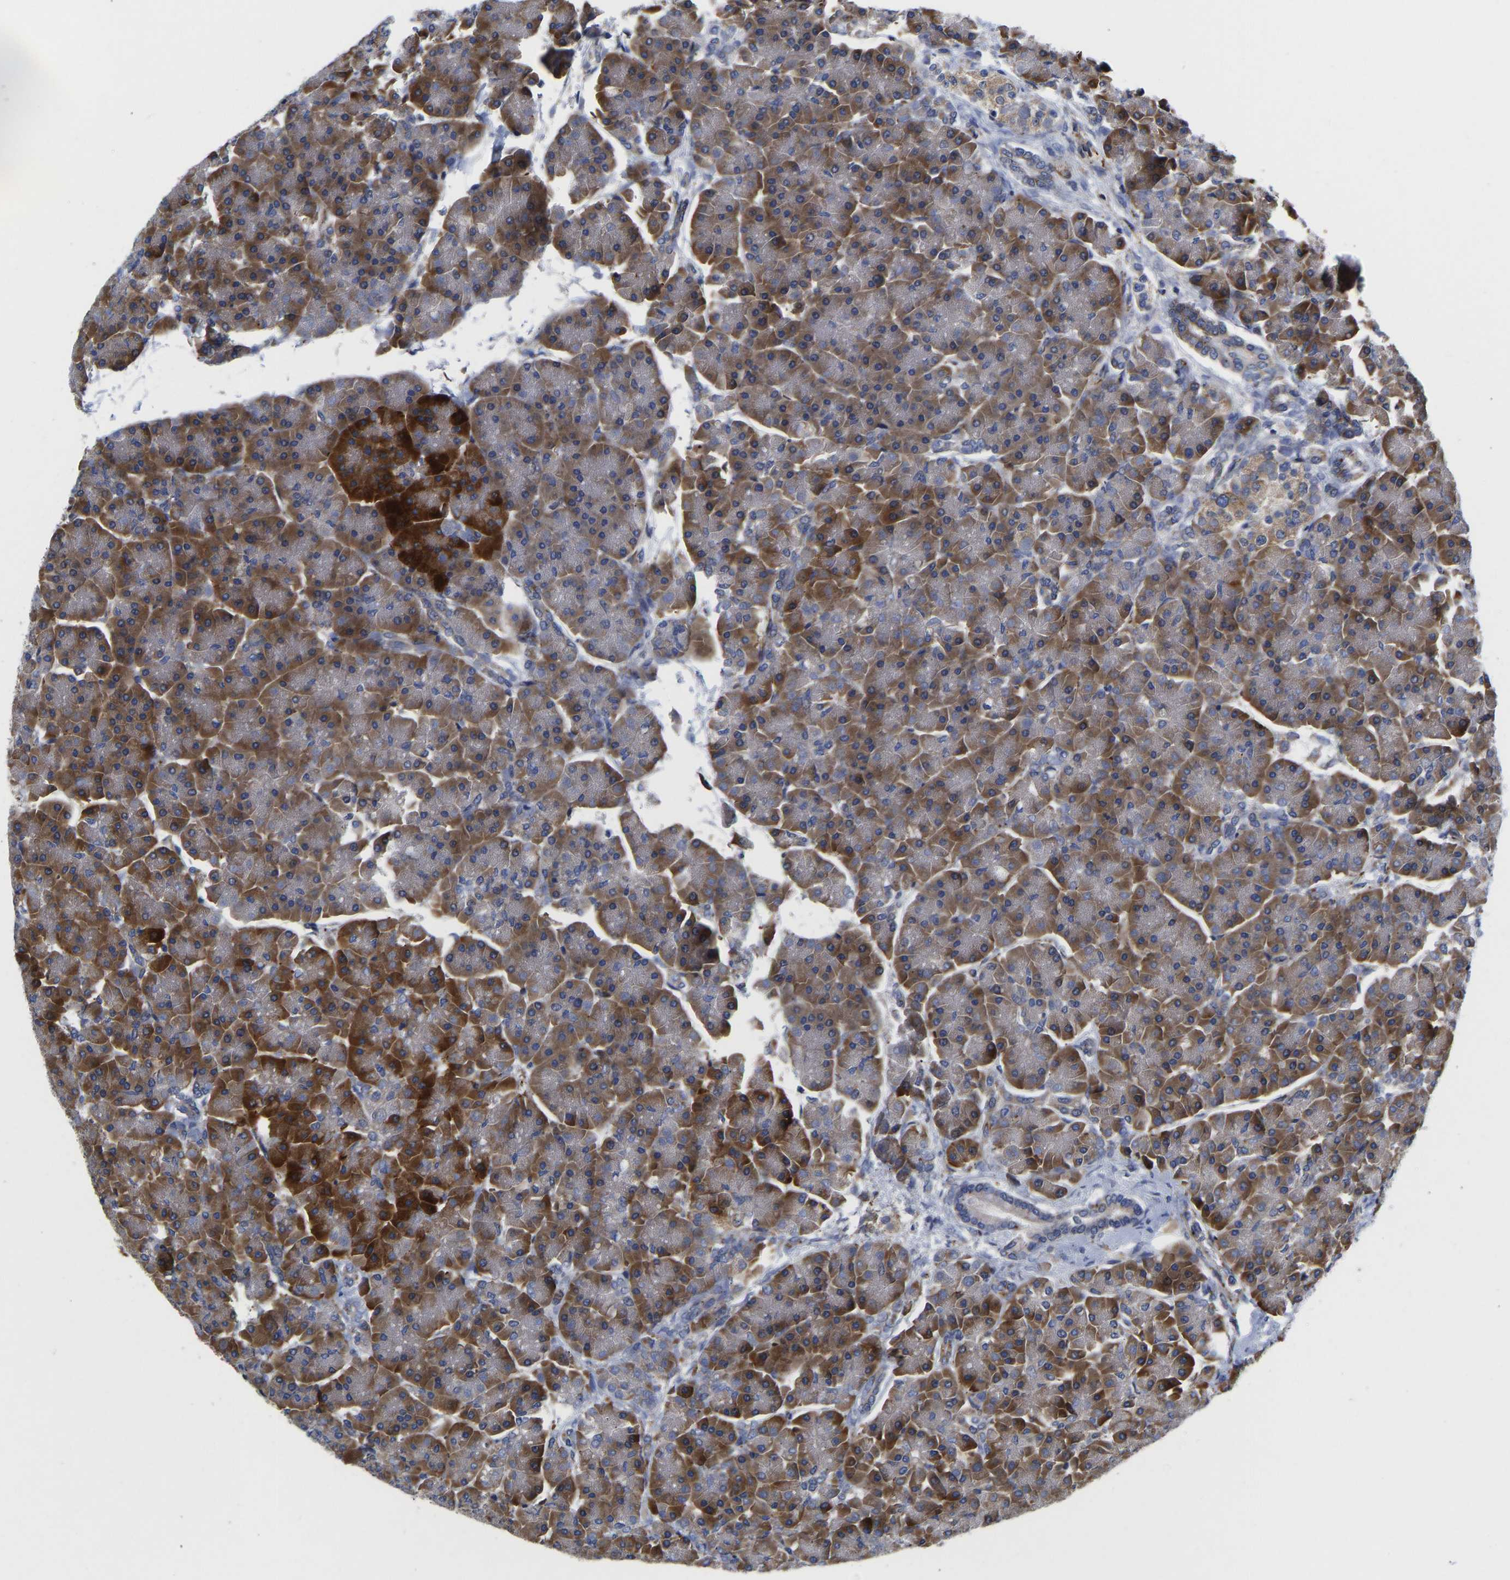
{"staining": {"intensity": "moderate", "quantity": "25%-75%", "location": "cytoplasmic/membranous"}, "tissue": "pancreas", "cell_type": "Exocrine glandular cells", "image_type": "normal", "snomed": [{"axis": "morphology", "description": "Normal tissue, NOS"}, {"axis": "topography", "description": "Pancreas"}], "caption": "Pancreas stained with IHC shows moderate cytoplasmic/membranous expression in approximately 25%-75% of exocrine glandular cells. (brown staining indicates protein expression, while blue staining denotes nuclei).", "gene": "TMEM38B", "patient": {"sex": "female", "age": 70}}